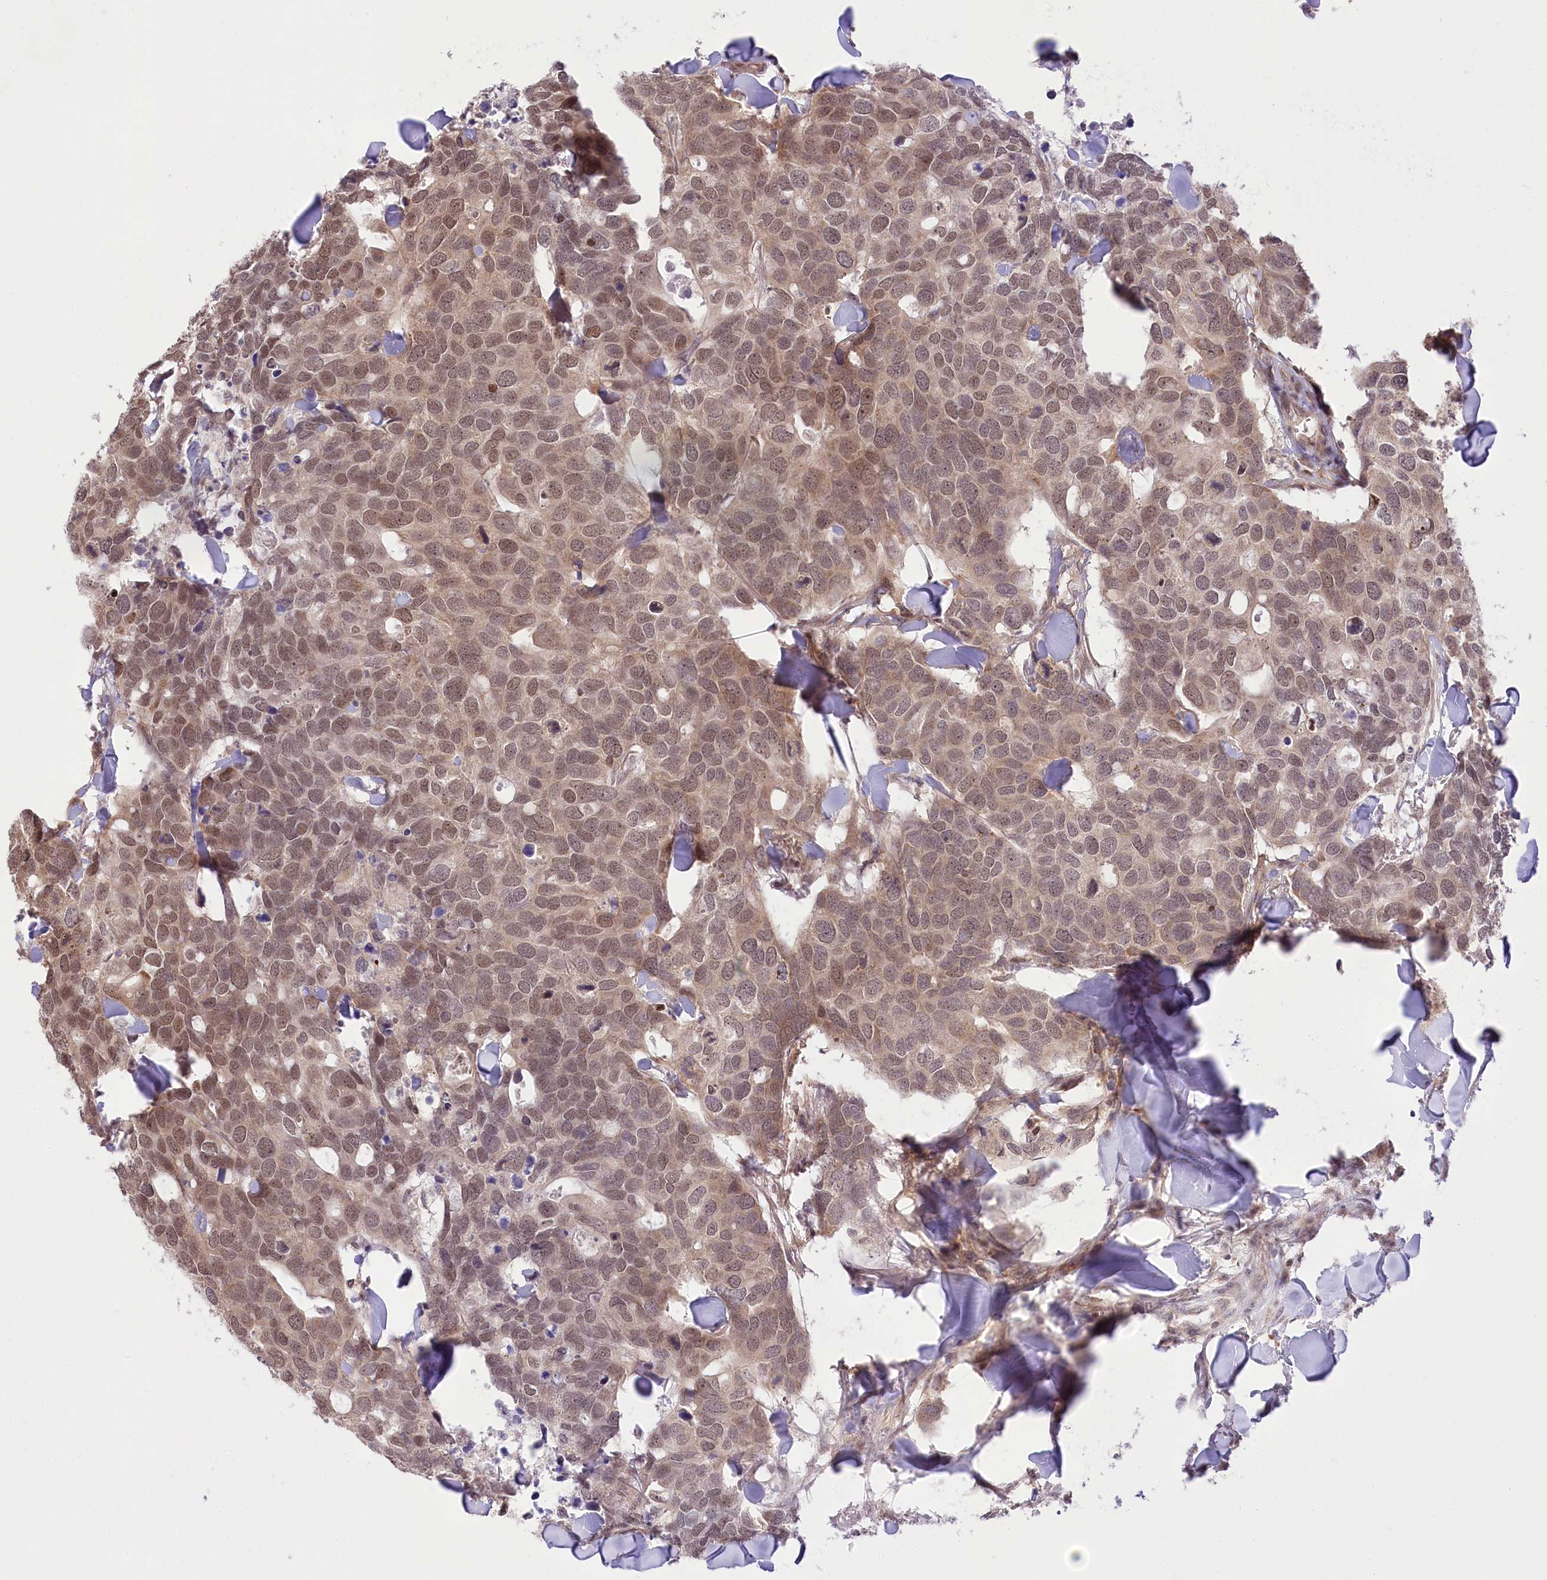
{"staining": {"intensity": "moderate", "quantity": ">75%", "location": "nuclear"}, "tissue": "breast cancer", "cell_type": "Tumor cells", "image_type": "cancer", "snomed": [{"axis": "morphology", "description": "Duct carcinoma"}, {"axis": "topography", "description": "Breast"}], "caption": "The photomicrograph demonstrates immunohistochemical staining of breast cancer (intraductal carcinoma). There is moderate nuclear positivity is present in approximately >75% of tumor cells. The staining is performed using DAB (3,3'-diaminobenzidine) brown chromogen to label protein expression. The nuclei are counter-stained blue using hematoxylin.", "gene": "ZMAT2", "patient": {"sex": "female", "age": 83}}